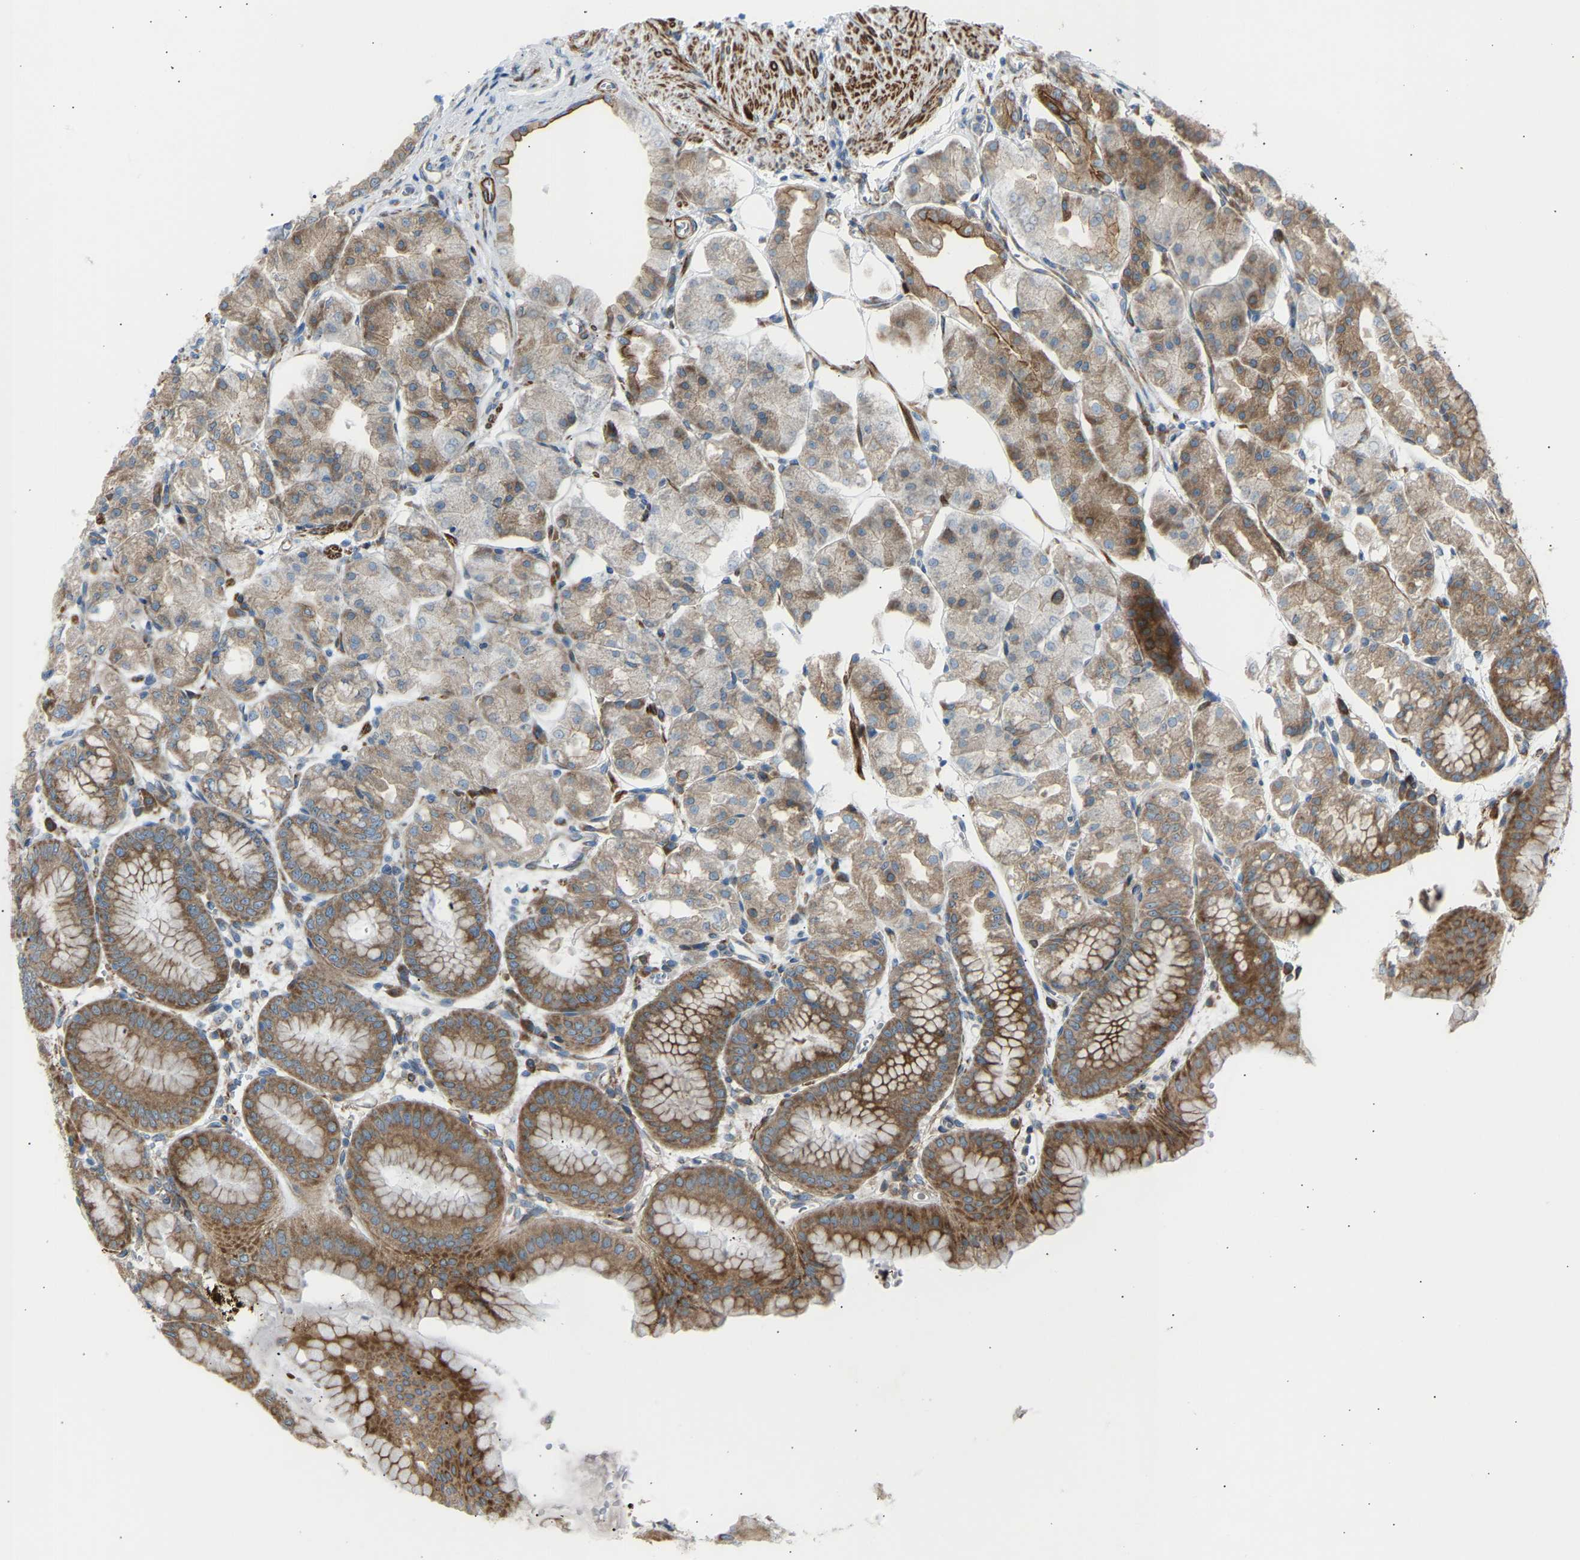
{"staining": {"intensity": "moderate", "quantity": ">75%", "location": "cytoplasmic/membranous"}, "tissue": "stomach", "cell_type": "Glandular cells", "image_type": "normal", "snomed": [{"axis": "morphology", "description": "Normal tissue, NOS"}, {"axis": "topography", "description": "Stomach, lower"}], "caption": "The image demonstrates immunohistochemical staining of benign stomach. There is moderate cytoplasmic/membranous positivity is identified in approximately >75% of glandular cells. The staining was performed using DAB (3,3'-diaminobenzidine) to visualize the protein expression in brown, while the nuclei were stained in blue with hematoxylin (Magnification: 20x).", "gene": "VPS41", "patient": {"sex": "male", "age": 71}}